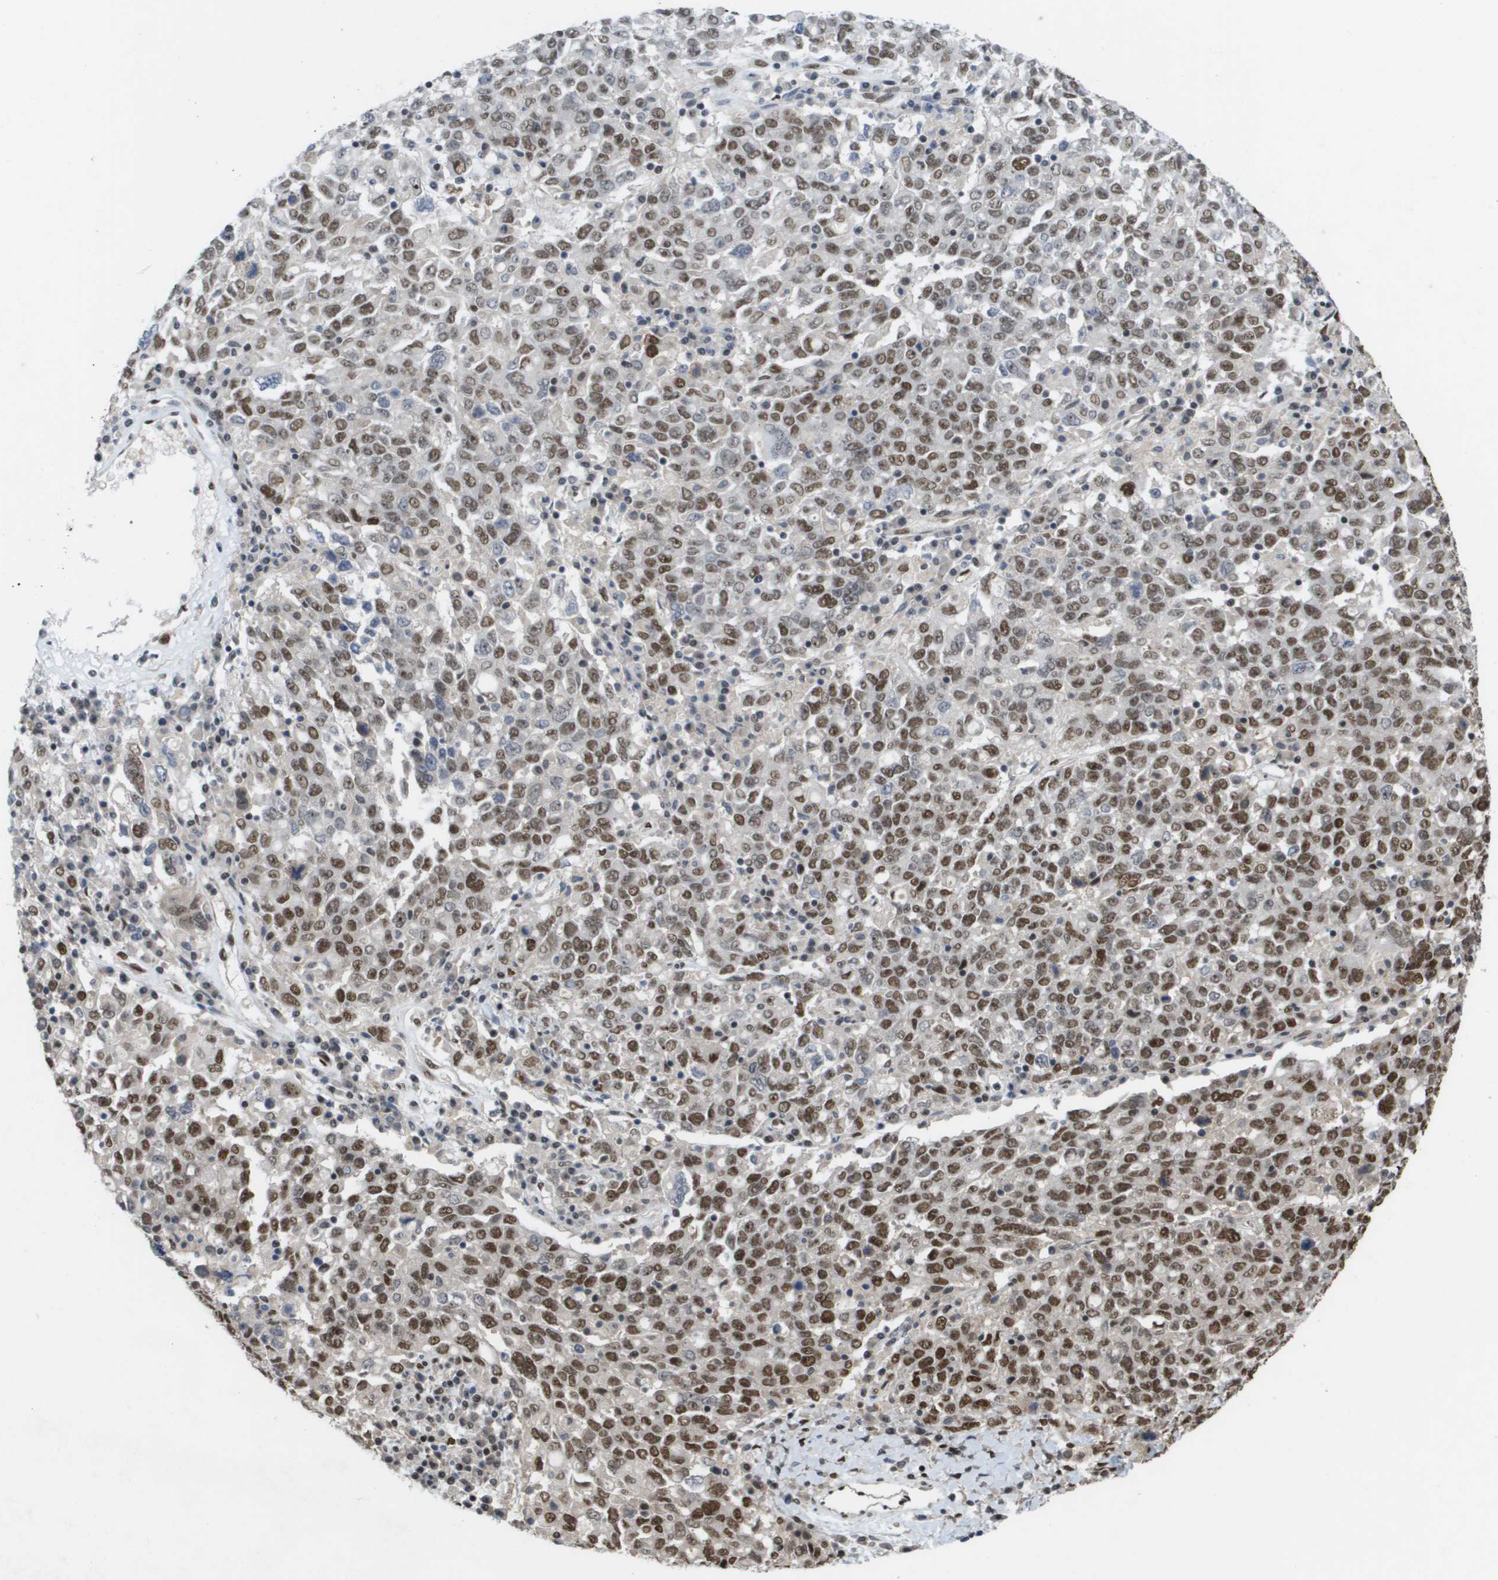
{"staining": {"intensity": "strong", "quantity": ">75%", "location": "nuclear"}, "tissue": "ovarian cancer", "cell_type": "Tumor cells", "image_type": "cancer", "snomed": [{"axis": "morphology", "description": "Carcinoma, endometroid"}, {"axis": "topography", "description": "Ovary"}], "caption": "Strong nuclear protein positivity is appreciated in about >75% of tumor cells in ovarian endometroid carcinoma.", "gene": "CDT1", "patient": {"sex": "female", "age": 62}}